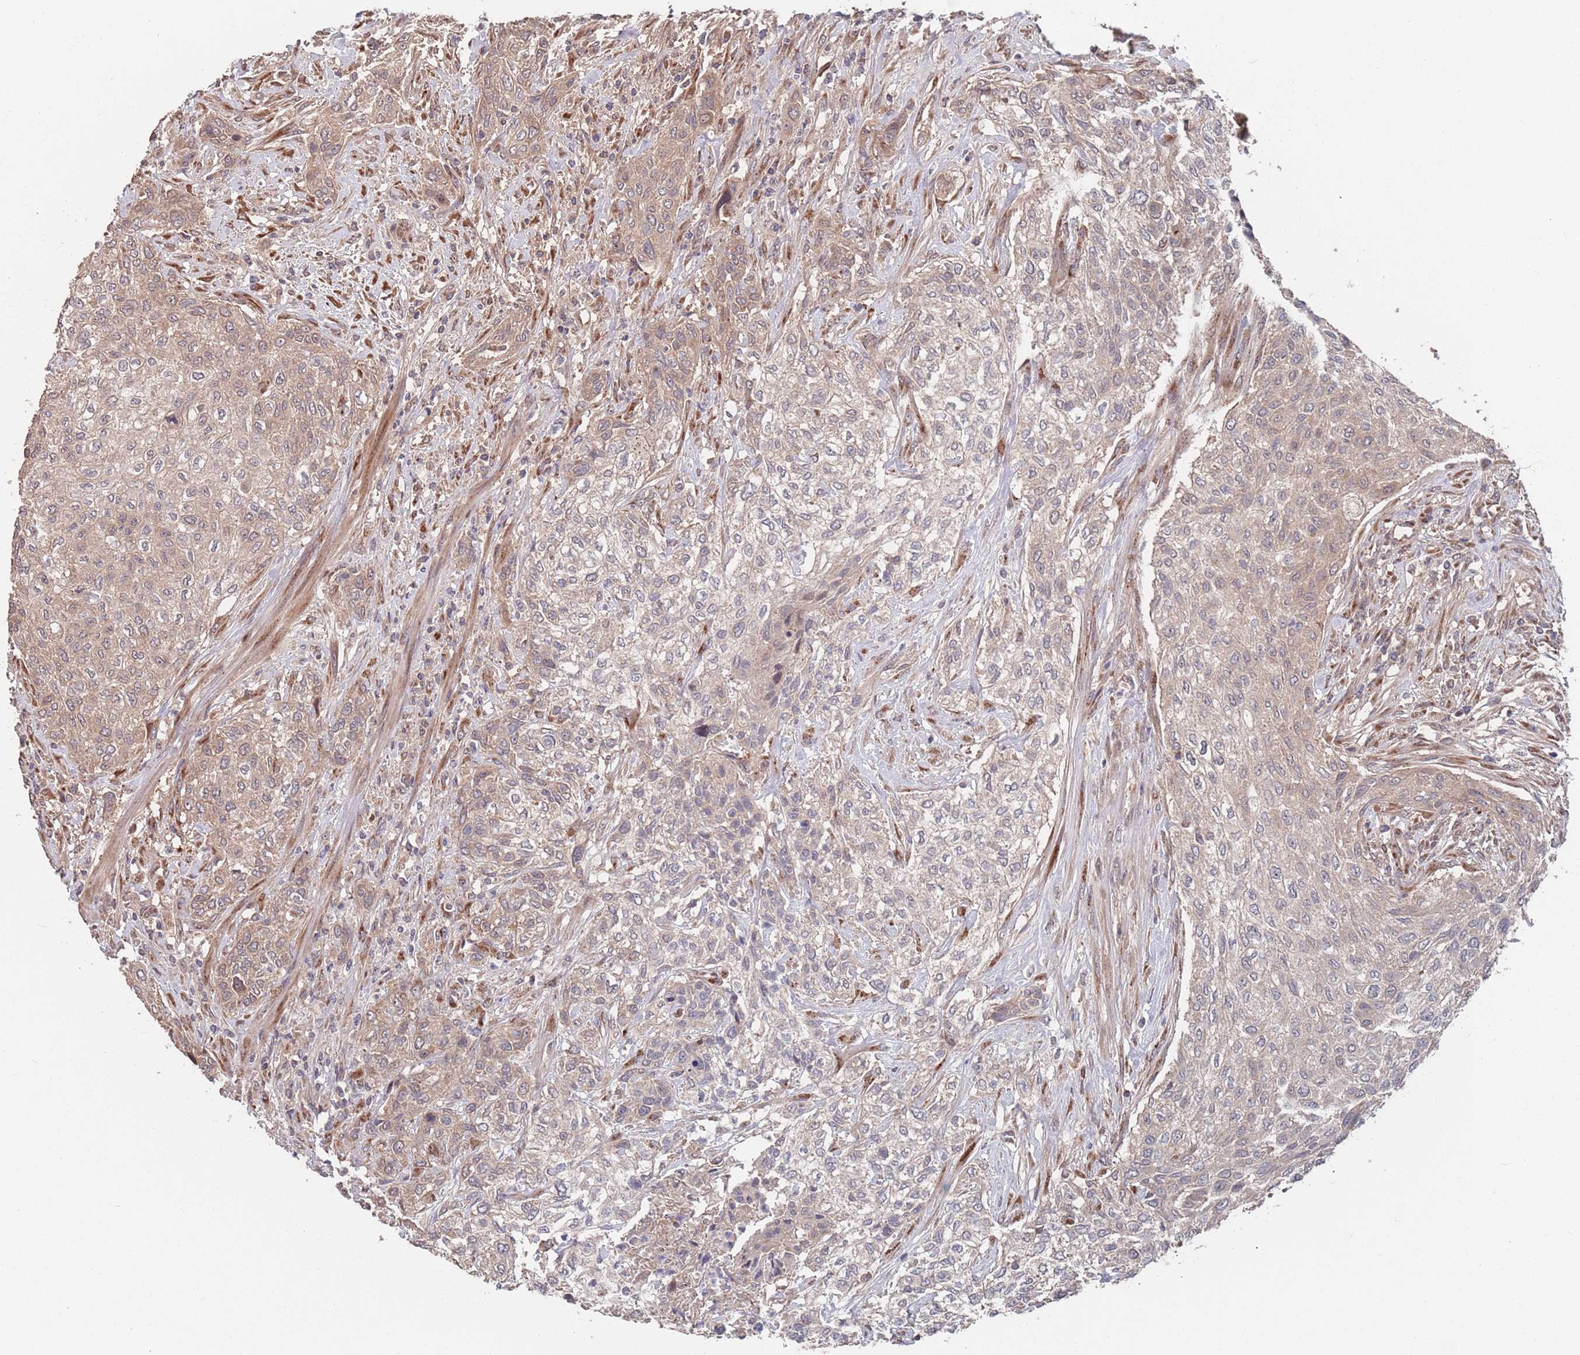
{"staining": {"intensity": "weak", "quantity": ">75%", "location": "cytoplasmic/membranous"}, "tissue": "urothelial cancer", "cell_type": "Tumor cells", "image_type": "cancer", "snomed": [{"axis": "morphology", "description": "Normal tissue, NOS"}, {"axis": "morphology", "description": "Urothelial carcinoma, NOS"}, {"axis": "topography", "description": "Urinary bladder"}, {"axis": "topography", "description": "Peripheral nerve tissue"}], "caption": "Protein positivity by immunohistochemistry reveals weak cytoplasmic/membranous staining in approximately >75% of tumor cells in urothelial cancer. Nuclei are stained in blue.", "gene": "UNC45A", "patient": {"sex": "male", "age": 35}}